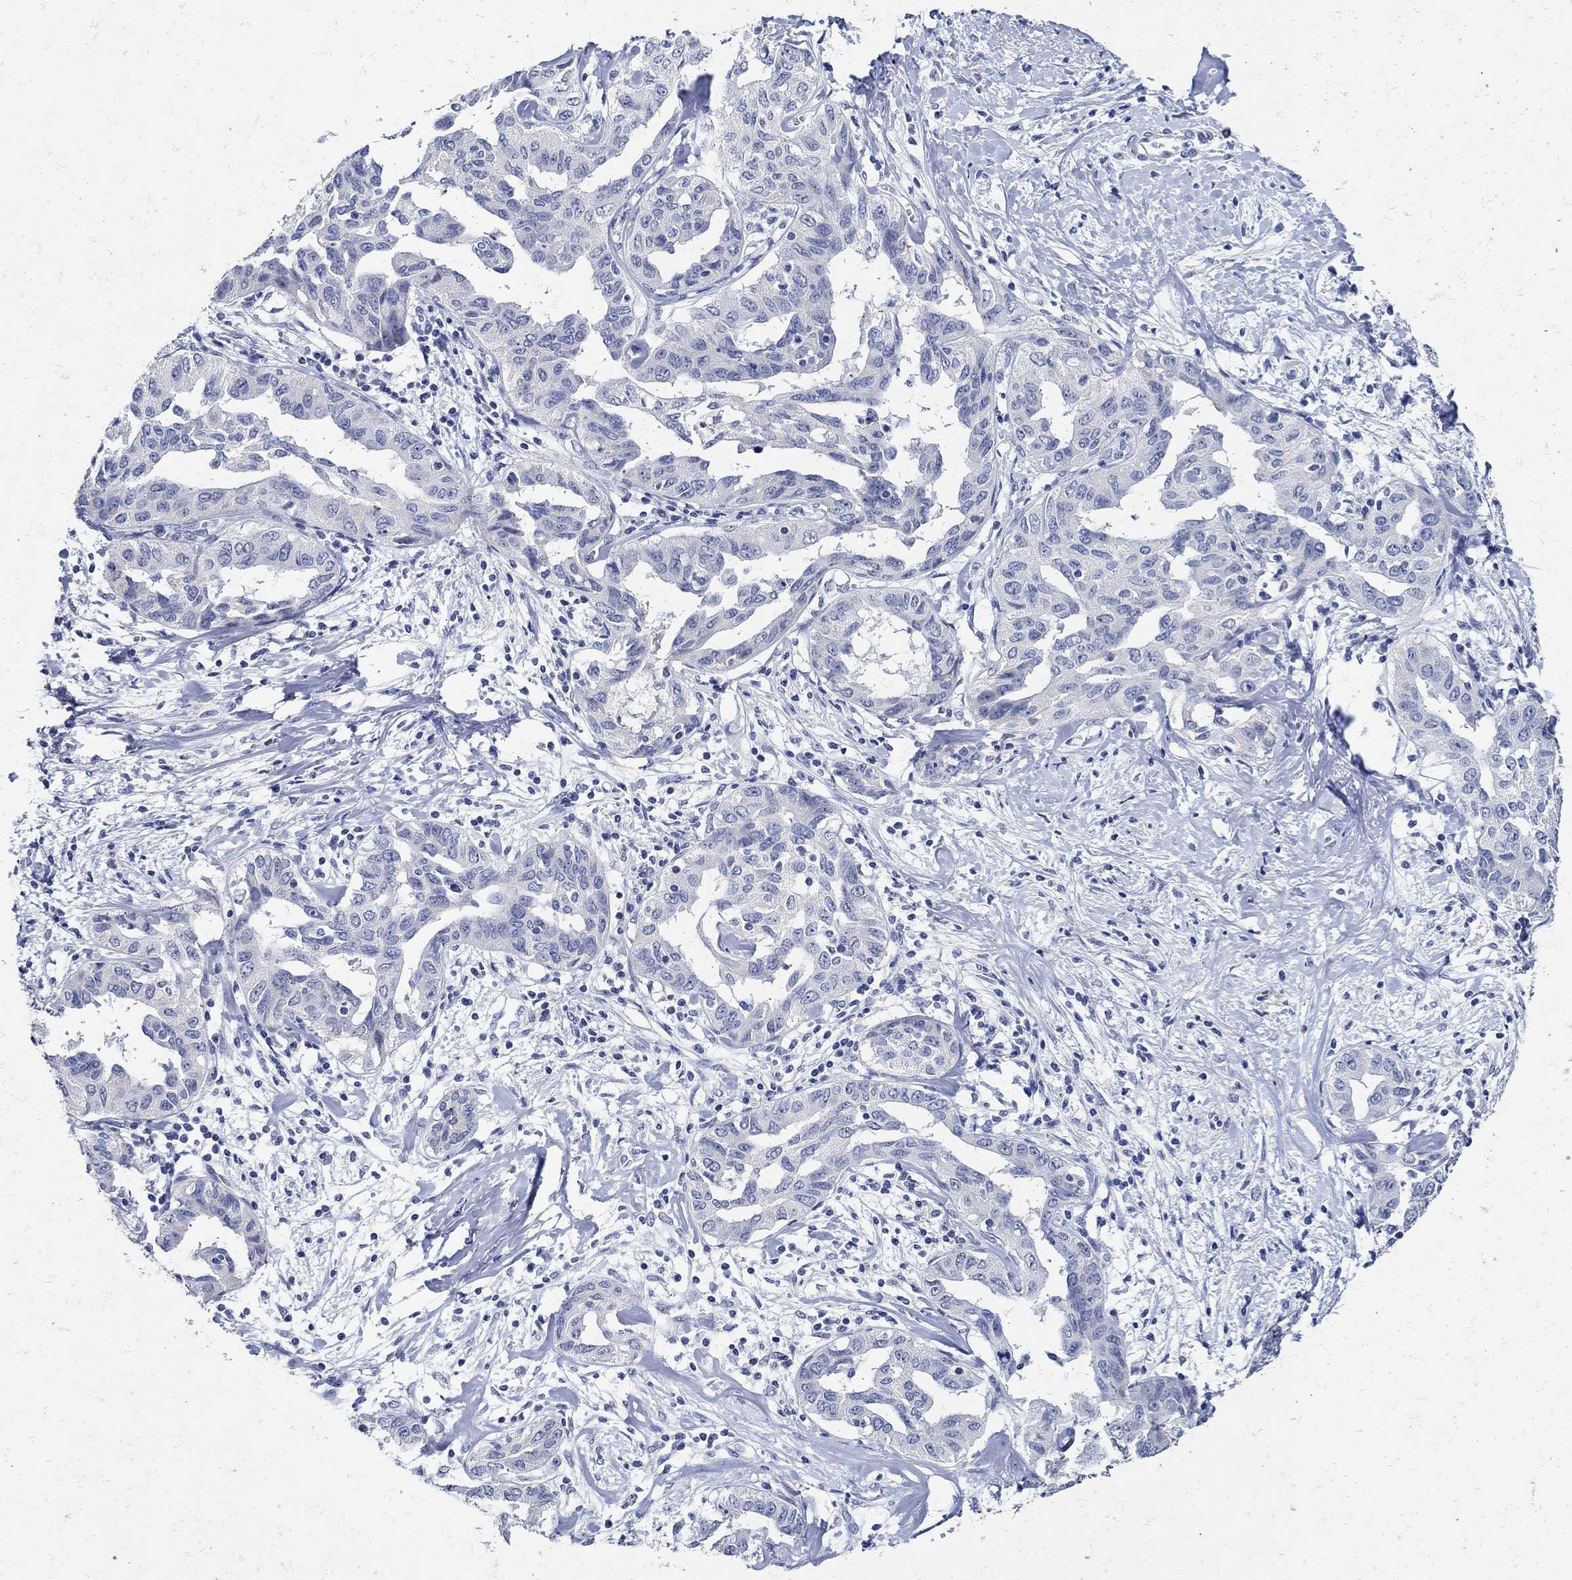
{"staining": {"intensity": "negative", "quantity": "none", "location": "none"}, "tissue": "liver cancer", "cell_type": "Tumor cells", "image_type": "cancer", "snomed": [{"axis": "morphology", "description": "Cholangiocarcinoma"}, {"axis": "topography", "description": "Liver"}], "caption": "This is a micrograph of immunohistochemistry (IHC) staining of cholangiocarcinoma (liver), which shows no expression in tumor cells.", "gene": "NOS1", "patient": {"sex": "male", "age": 59}}